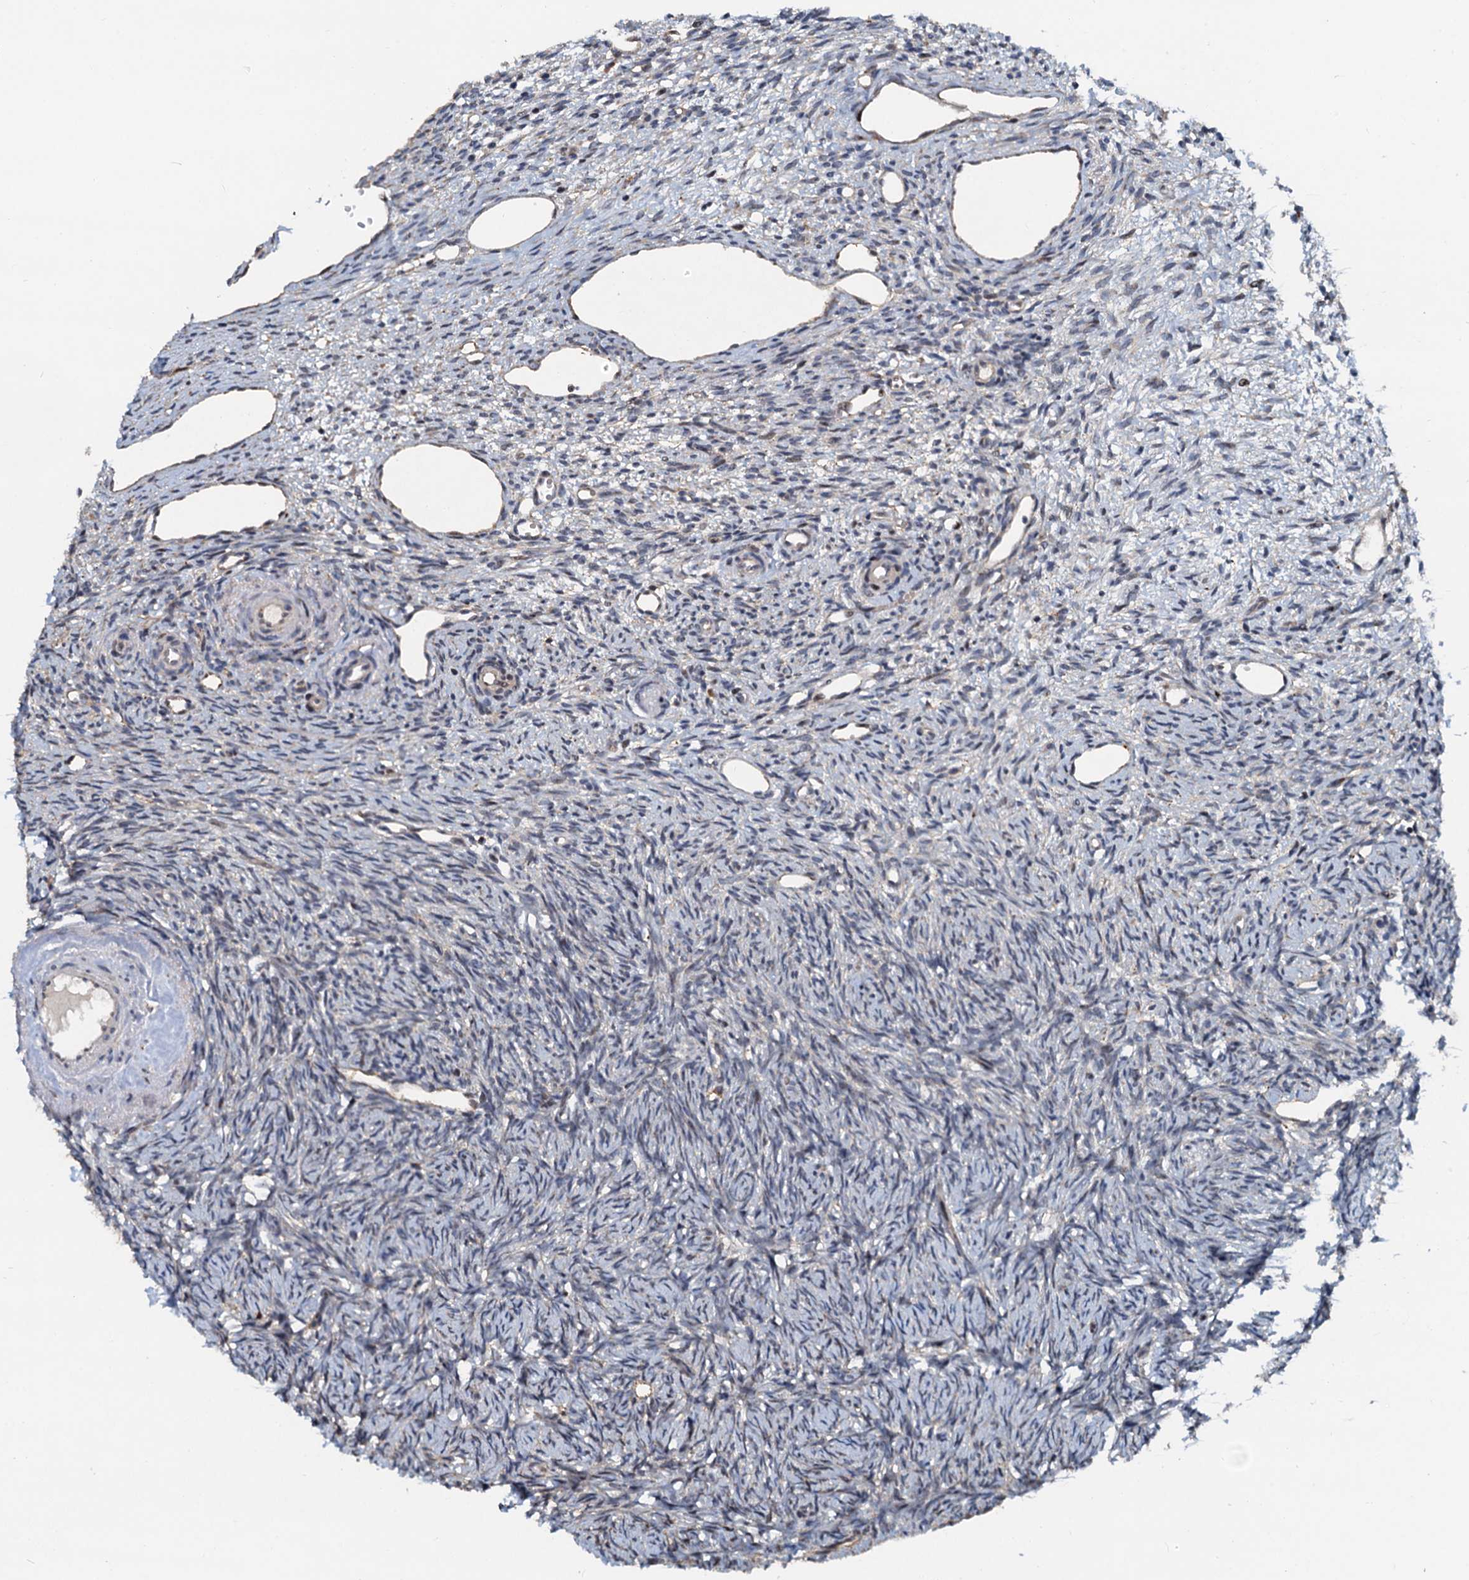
{"staining": {"intensity": "negative", "quantity": "none", "location": "none"}, "tissue": "ovary", "cell_type": "Ovarian stroma cells", "image_type": "normal", "snomed": [{"axis": "morphology", "description": "Normal tissue, NOS"}, {"axis": "topography", "description": "Ovary"}], "caption": "Immunohistochemistry image of benign ovary: human ovary stained with DAB (3,3'-diaminobenzidine) displays no significant protein positivity in ovarian stroma cells. Brightfield microscopy of immunohistochemistry stained with DAB (brown) and hematoxylin (blue), captured at high magnification.", "gene": "DNAJC21", "patient": {"sex": "female", "age": 51}}